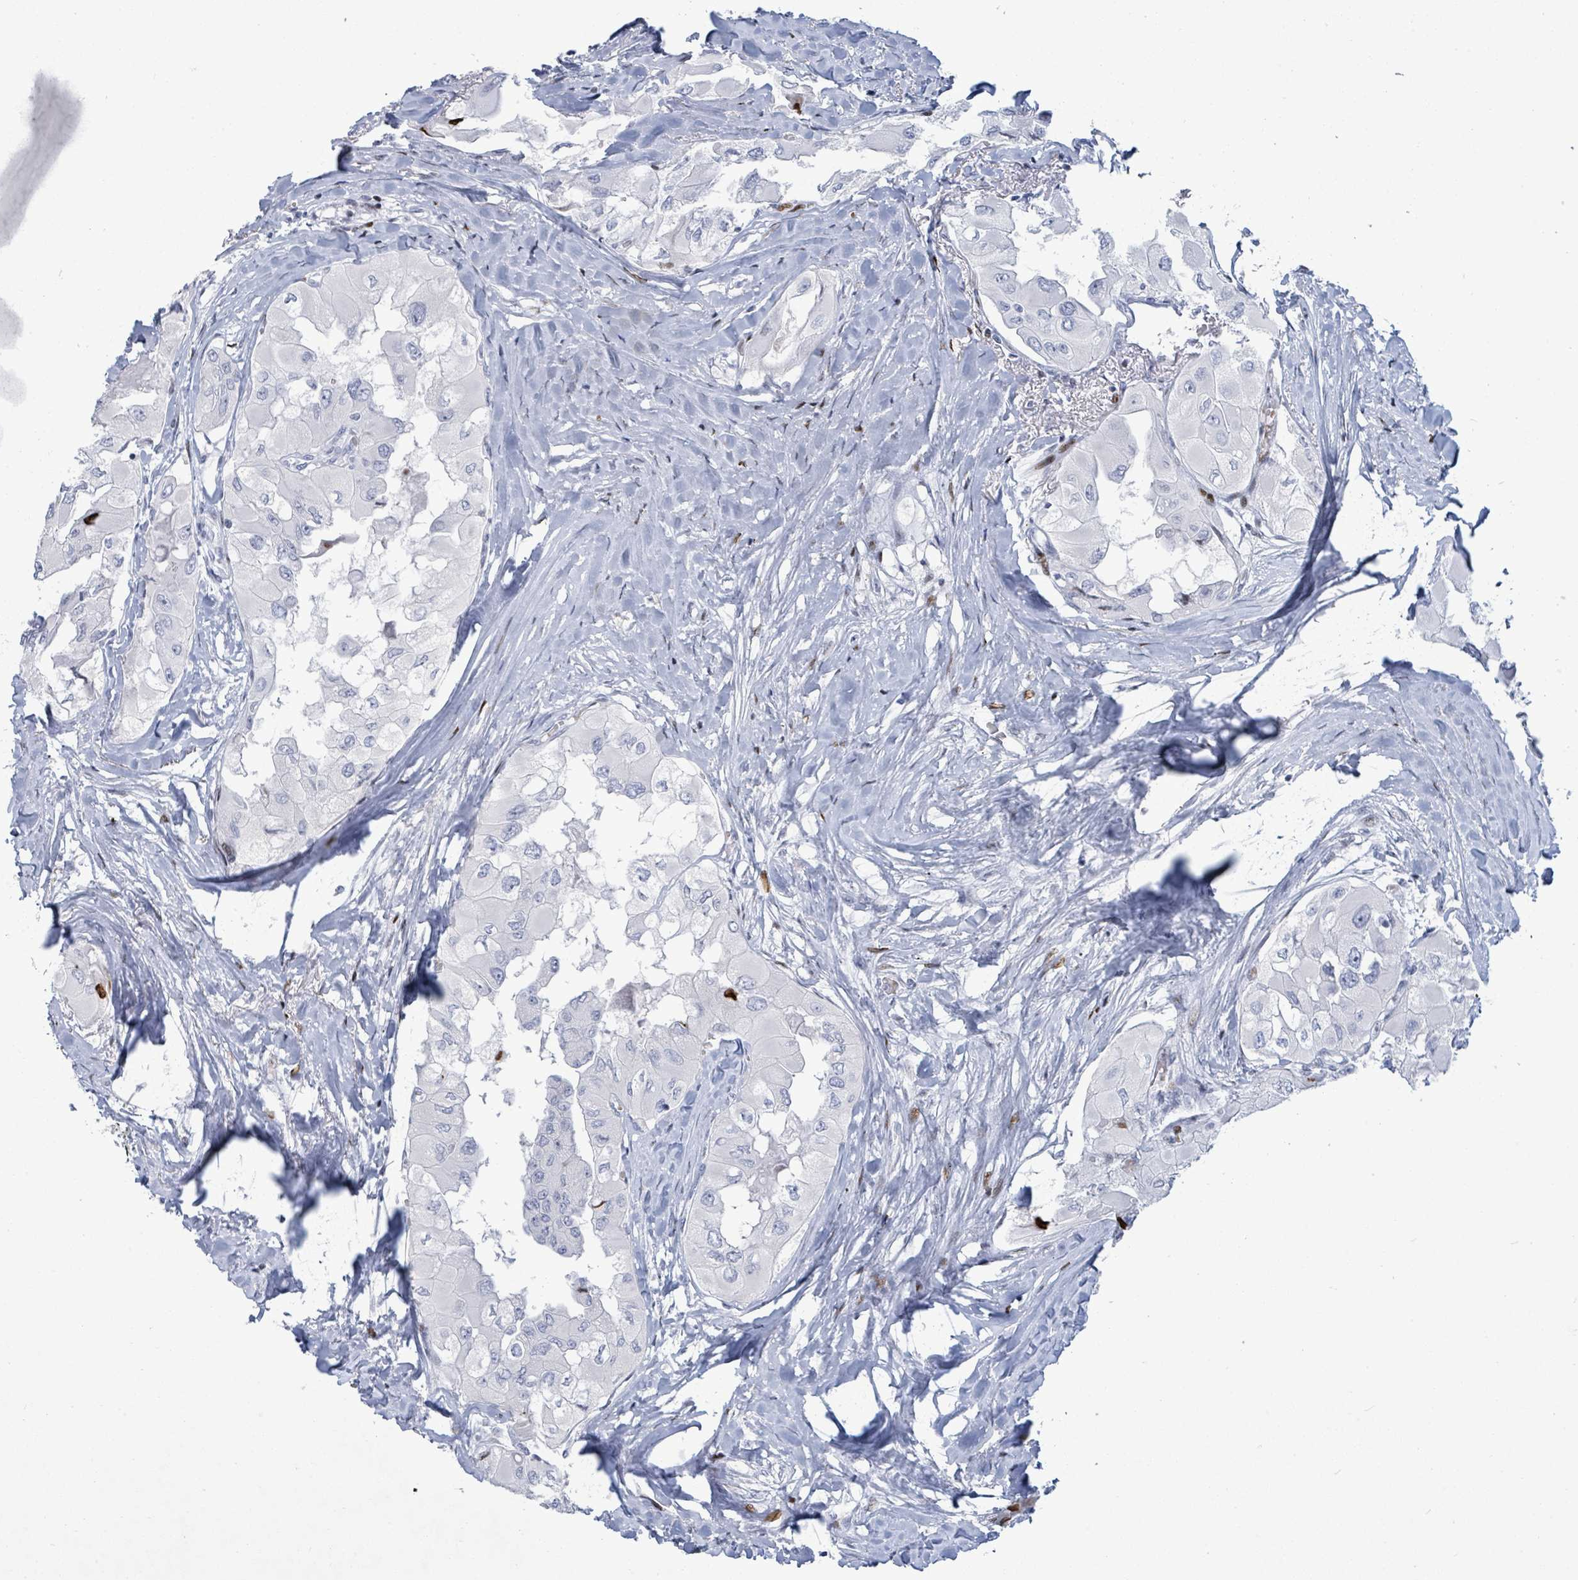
{"staining": {"intensity": "negative", "quantity": "none", "location": "none"}, "tissue": "thyroid cancer", "cell_type": "Tumor cells", "image_type": "cancer", "snomed": [{"axis": "morphology", "description": "Normal tissue, NOS"}, {"axis": "morphology", "description": "Papillary adenocarcinoma, NOS"}, {"axis": "topography", "description": "Thyroid gland"}], "caption": "A photomicrograph of human thyroid papillary adenocarcinoma is negative for staining in tumor cells.", "gene": "MALL", "patient": {"sex": "female", "age": 59}}